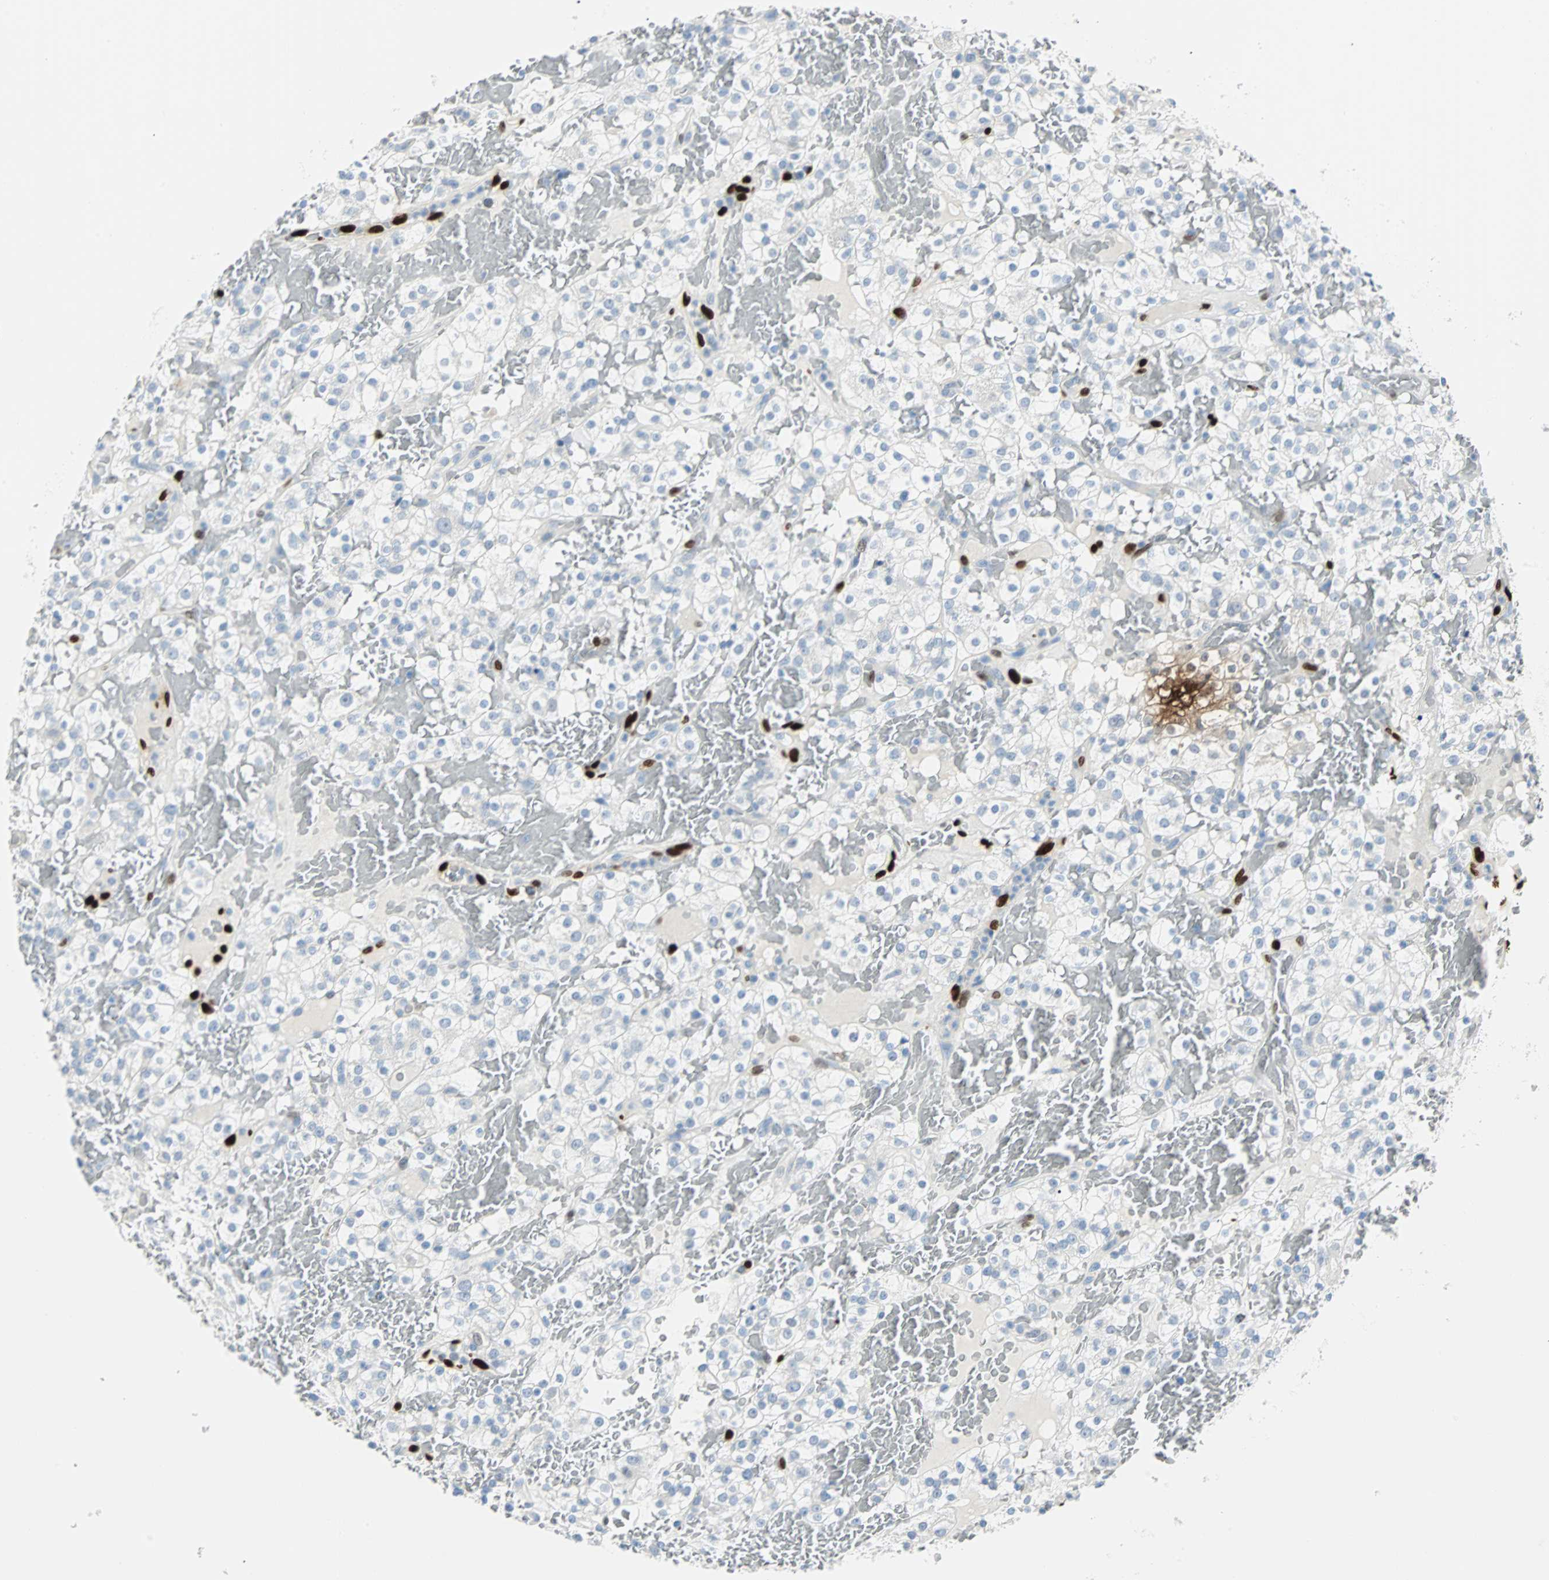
{"staining": {"intensity": "negative", "quantity": "none", "location": "none"}, "tissue": "renal cancer", "cell_type": "Tumor cells", "image_type": "cancer", "snomed": [{"axis": "morphology", "description": "Normal tissue, NOS"}, {"axis": "morphology", "description": "Adenocarcinoma, NOS"}, {"axis": "topography", "description": "Kidney"}], "caption": "Tumor cells are negative for brown protein staining in renal adenocarcinoma.", "gene": "IL33", "patient": {"sex": "female", "age": 72}}